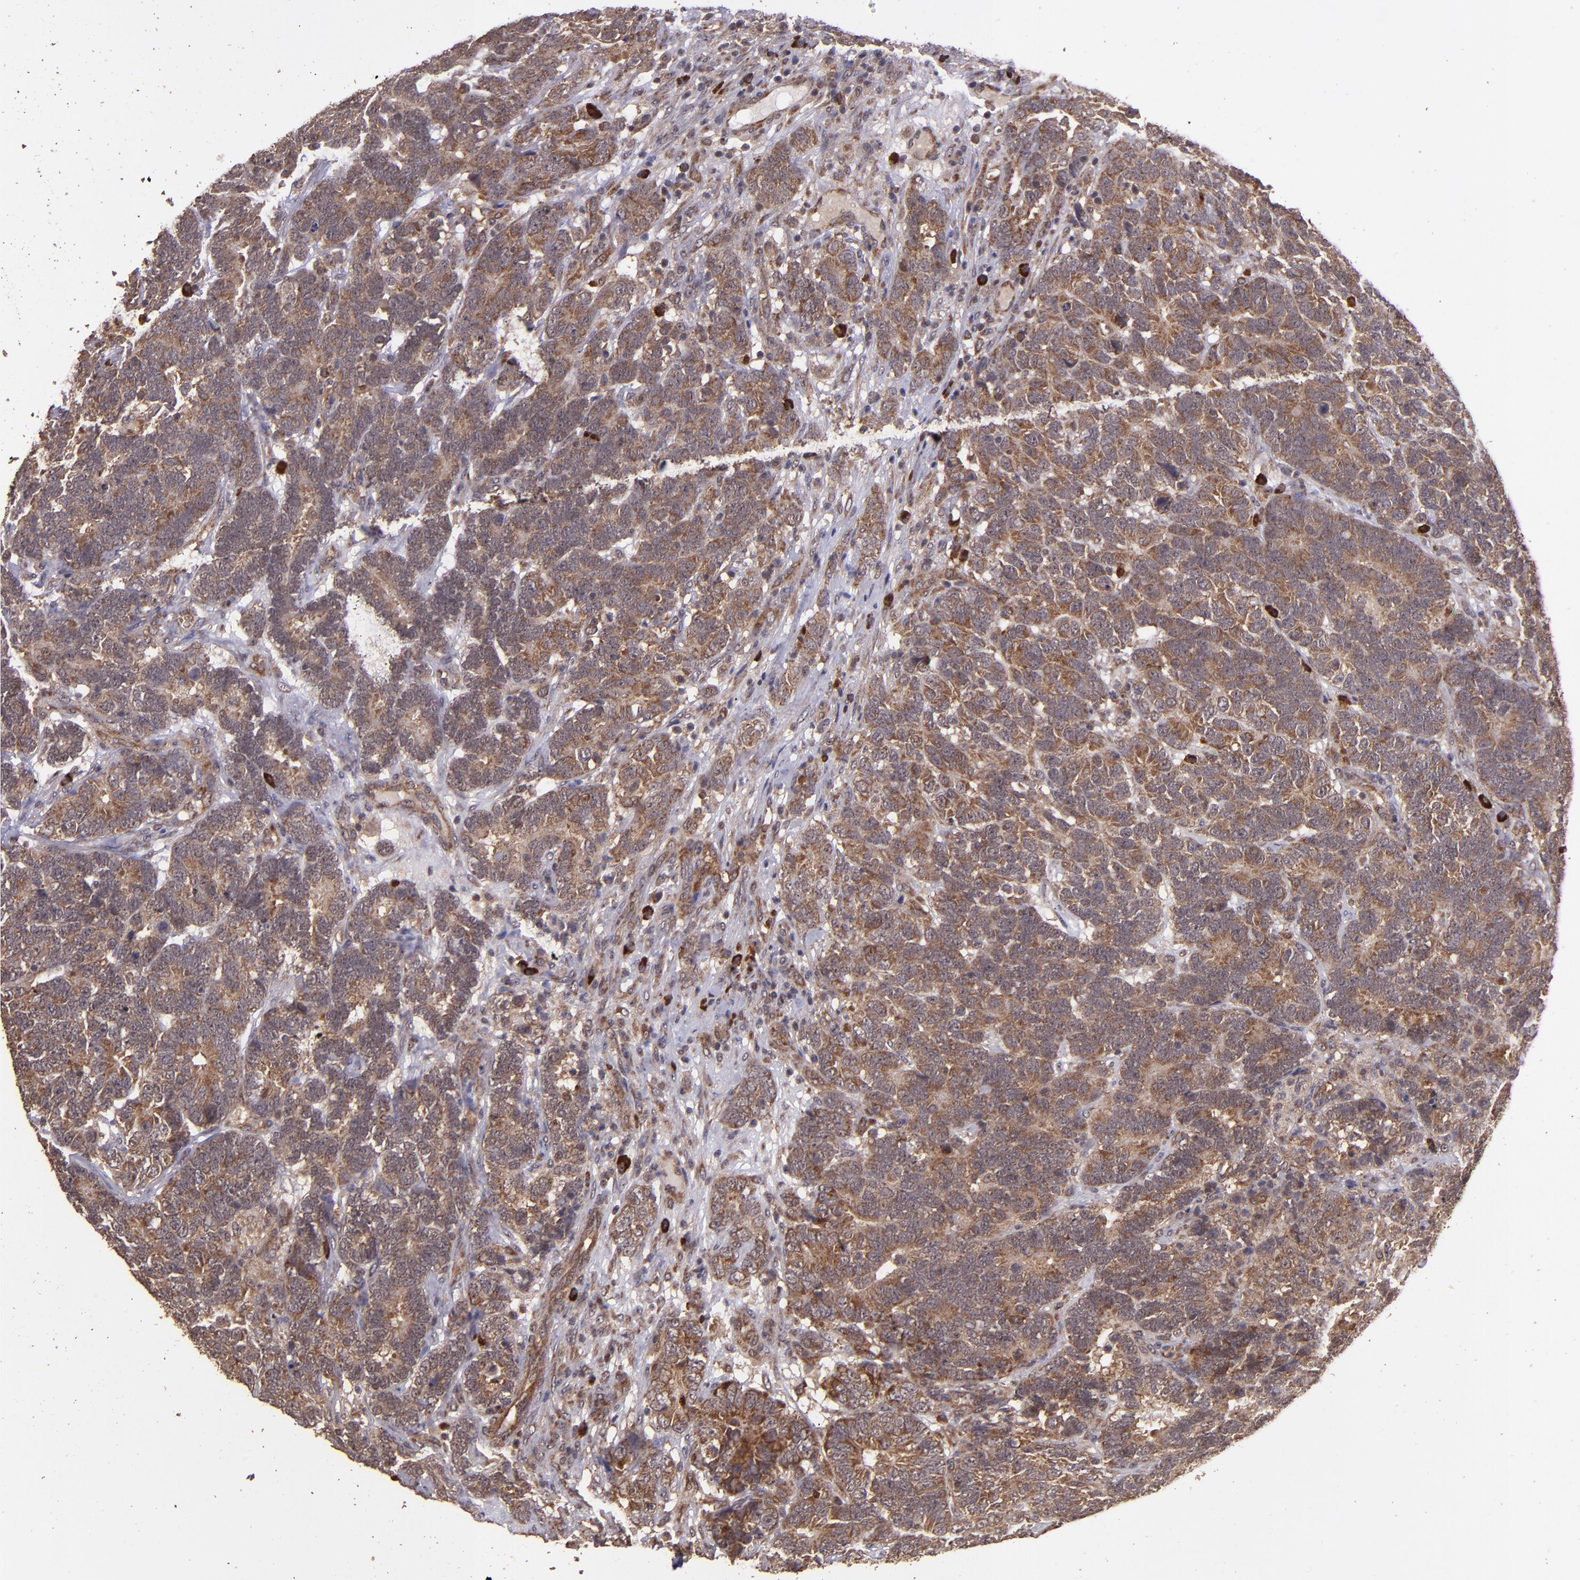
{"staining": {"intensity": "strong", "quantity": ">75%", "location": "cytoplasmic/membranous"}, "tissue": "testis cancer", "cell_type": "Tumor cells", "image_type": "cancer", "snomed": [{"axis": "morphology", "description": "Carcinoma, Embryonal, NOS"}, {"axis": "topography", "description": "Testis"}], "caption": "Protein expression analysis of testis cancer exhibits strong cytoplasmic/membranous staining in approximately >75% of tumor cells. The staining was performed using DAB, with brown indicating positive protein expression. Nuclei are stained blue with hematoxylin.", "gene": "USP51", "patient": {"sex": "male", "age": 26}}